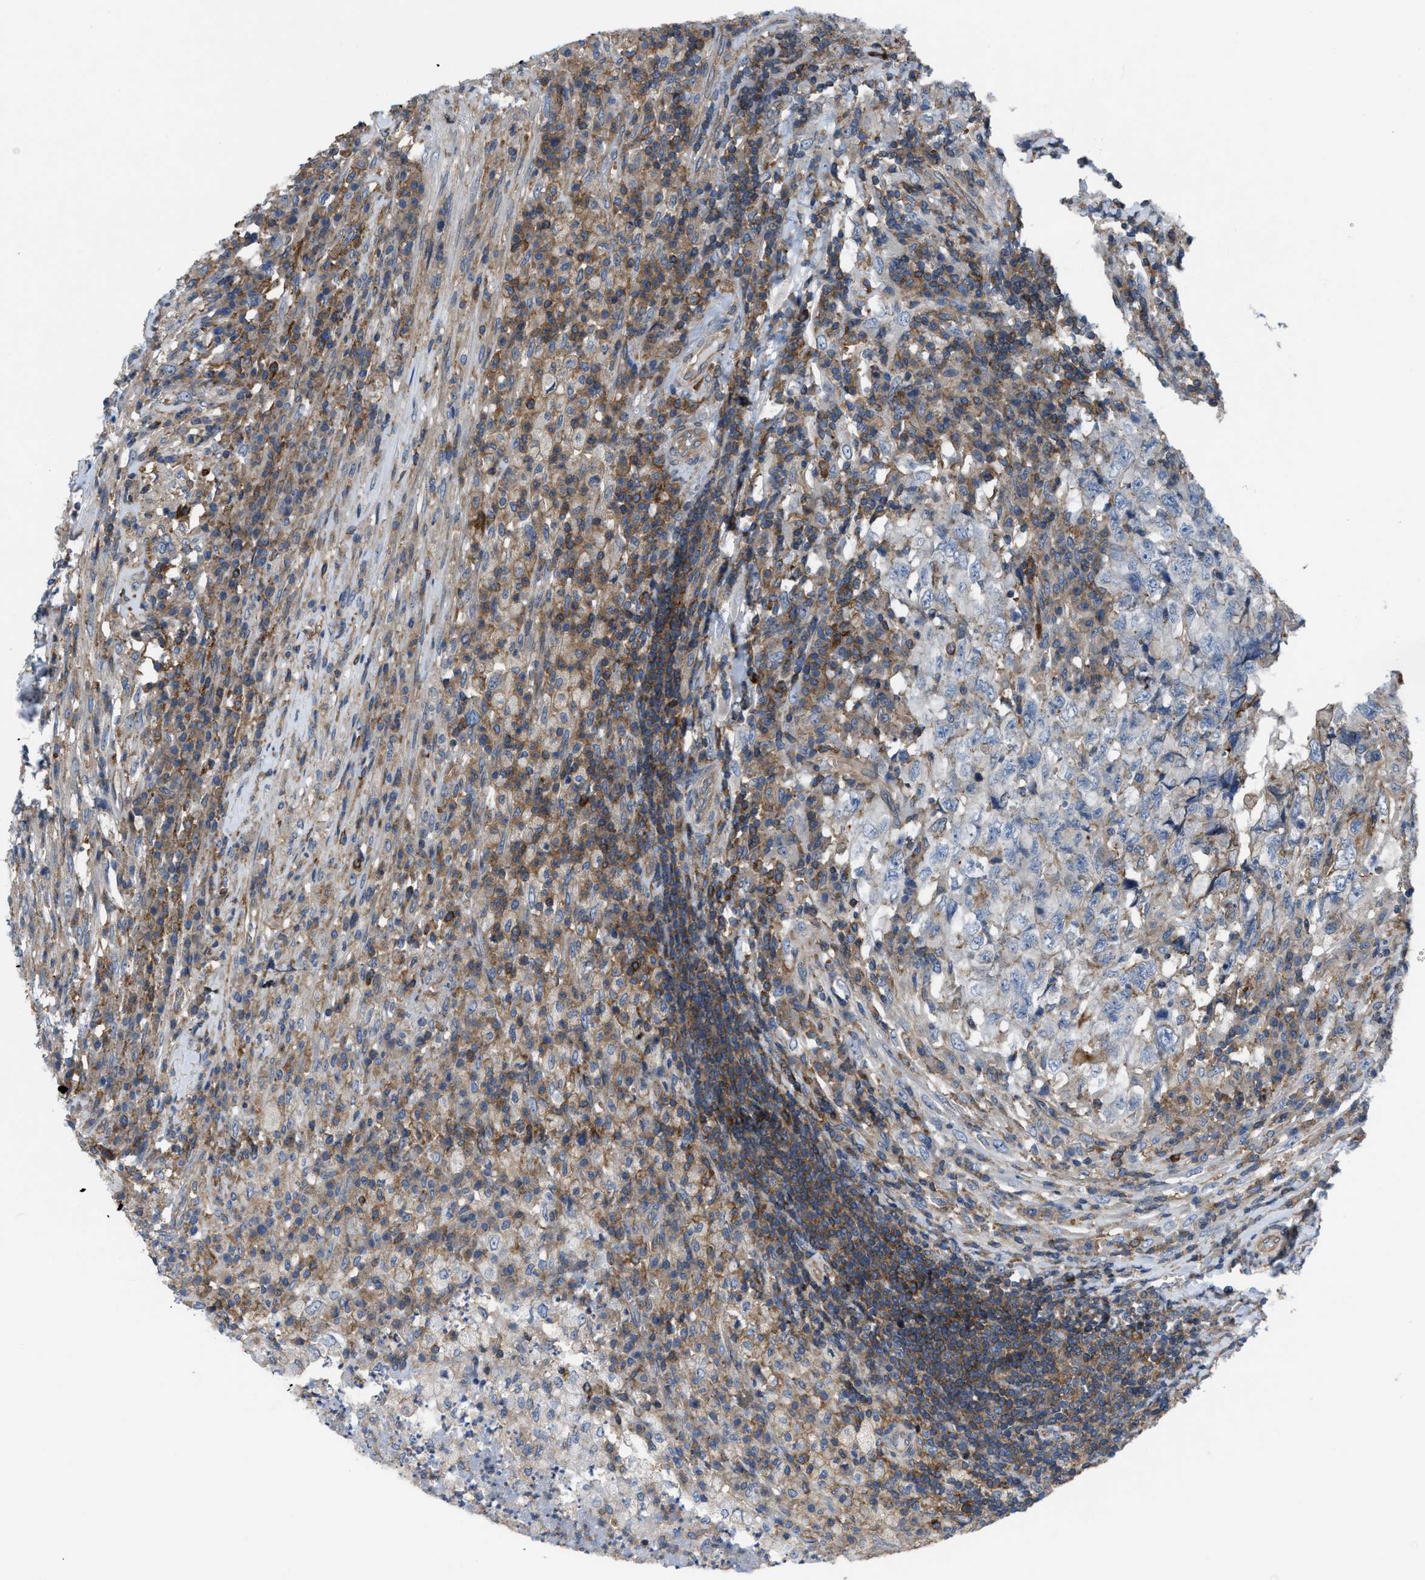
{"staining": {"intensity": "negative", "quantity": "none", "location": "none"}, "tissue": "testis cancer", "cell_type": "Tumor cells", "image_type": "cancer", "snomed": [{"axis": "morphology", "description": "Necrosis, NOS"}, {"axis": "morphology", "description": "Carcinoma, Embryonal, NOS"}, {"axis": "topography", "description": "Testis"}], "caption": "A histopathology image of testis embryonal carcinoma stained for a protein displays no brown staining in tumor cells.", "gene": "MYO18A", "patient": {"sex": "male", "age": 19}}